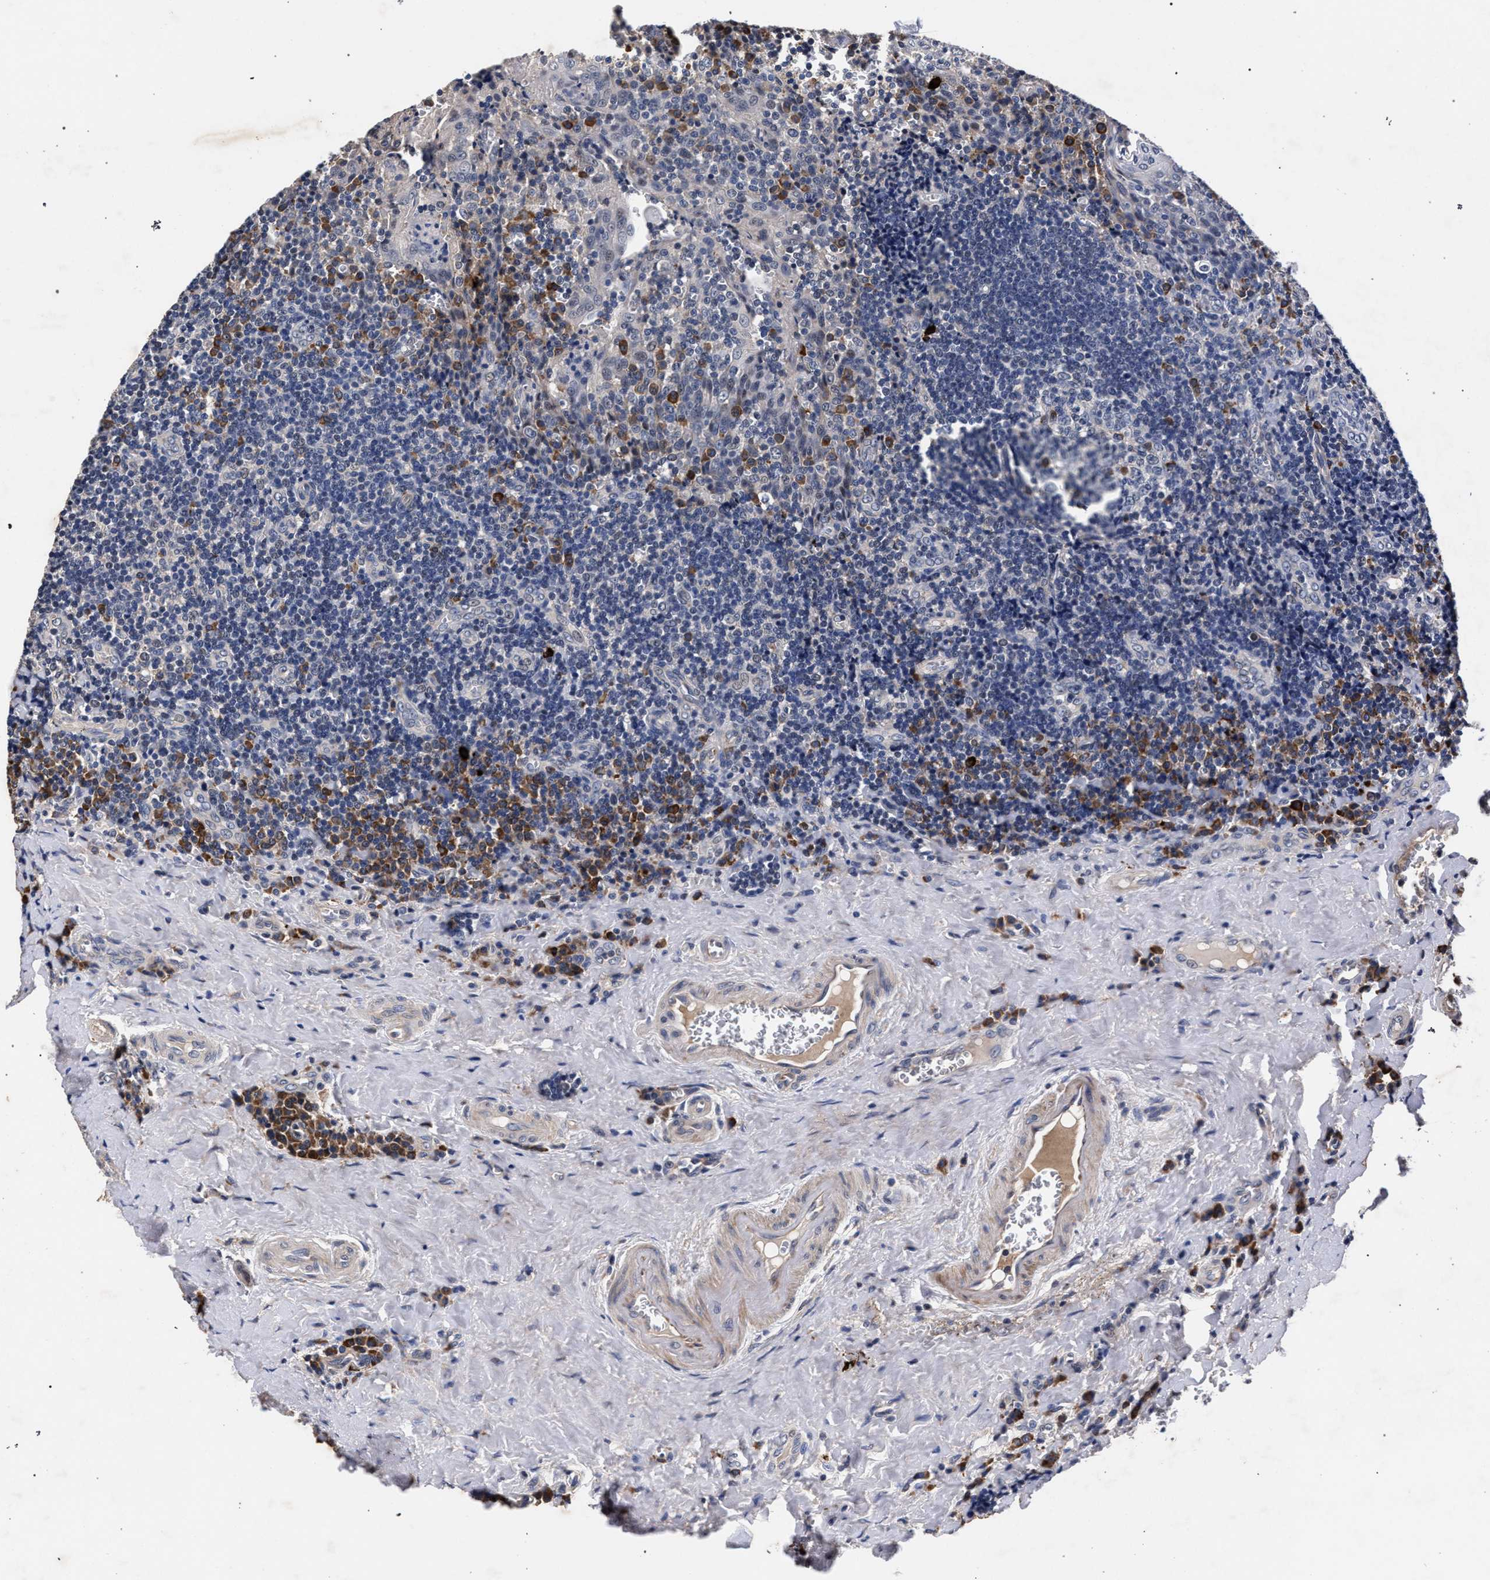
{"staining": {"intensity": "moderate", "quantity": "<25%", "location": "cytoplasmic/membranous"}, "tissue": "tonsil", "cell_type": "Germinal center cells", "image_type": "normal", "snomed": [{"axis": "morphology", "description": "Normal tissue, NOS"}, {"axis": "morphology", "description": "Inflammation, NOS"}, {"axis": "topography", "description": "Tonsil"}], "caption": "Moderate cytoplasmic/membranous positivity is identified in approximately <25% of germinal center cells in benign tonsil. (DAB (3,3'-diaminobenzidine) = brown stain, brightfield microscopy at high magnification).", "gene": "CFAP95", "patient": {"sex": "female", "age": 31}}